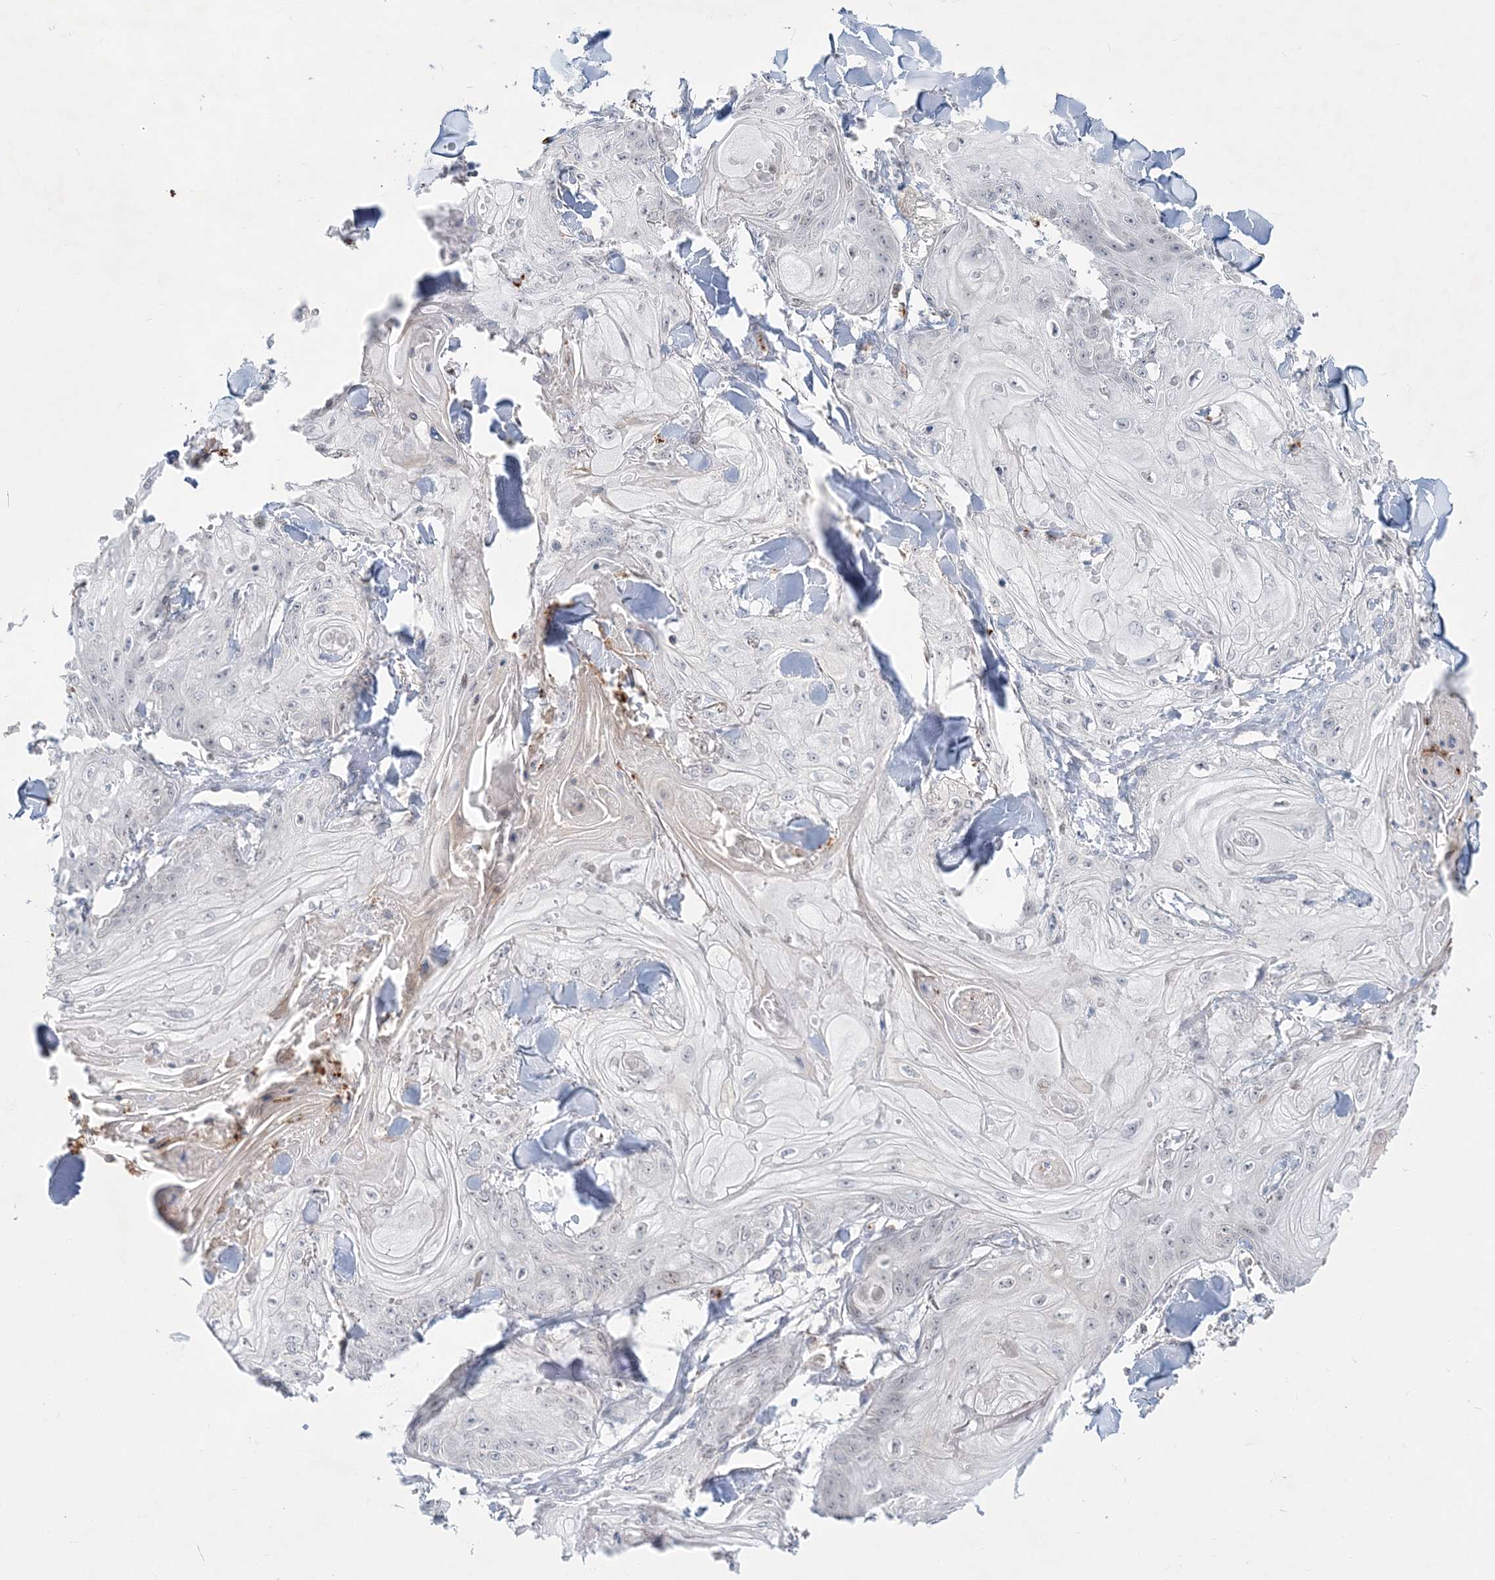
{"staining": {"intensity": "negative", "quantity": "none", "location": "none"}, "tissue": "skin cancer", "cell_type": "Tumor cells", "image_type": "cancer", "snomed": [{"axis": "morphology", "description": "Squamous cell carcinoma, NOS"}, {"axis": "topography", "description": "Skin"}], "caption": "Micrograph shows no significant protein expression in tumor cells of skin cancer.", "gene": "DNAH5", "patient": {"sex": "male", "age": 74}}